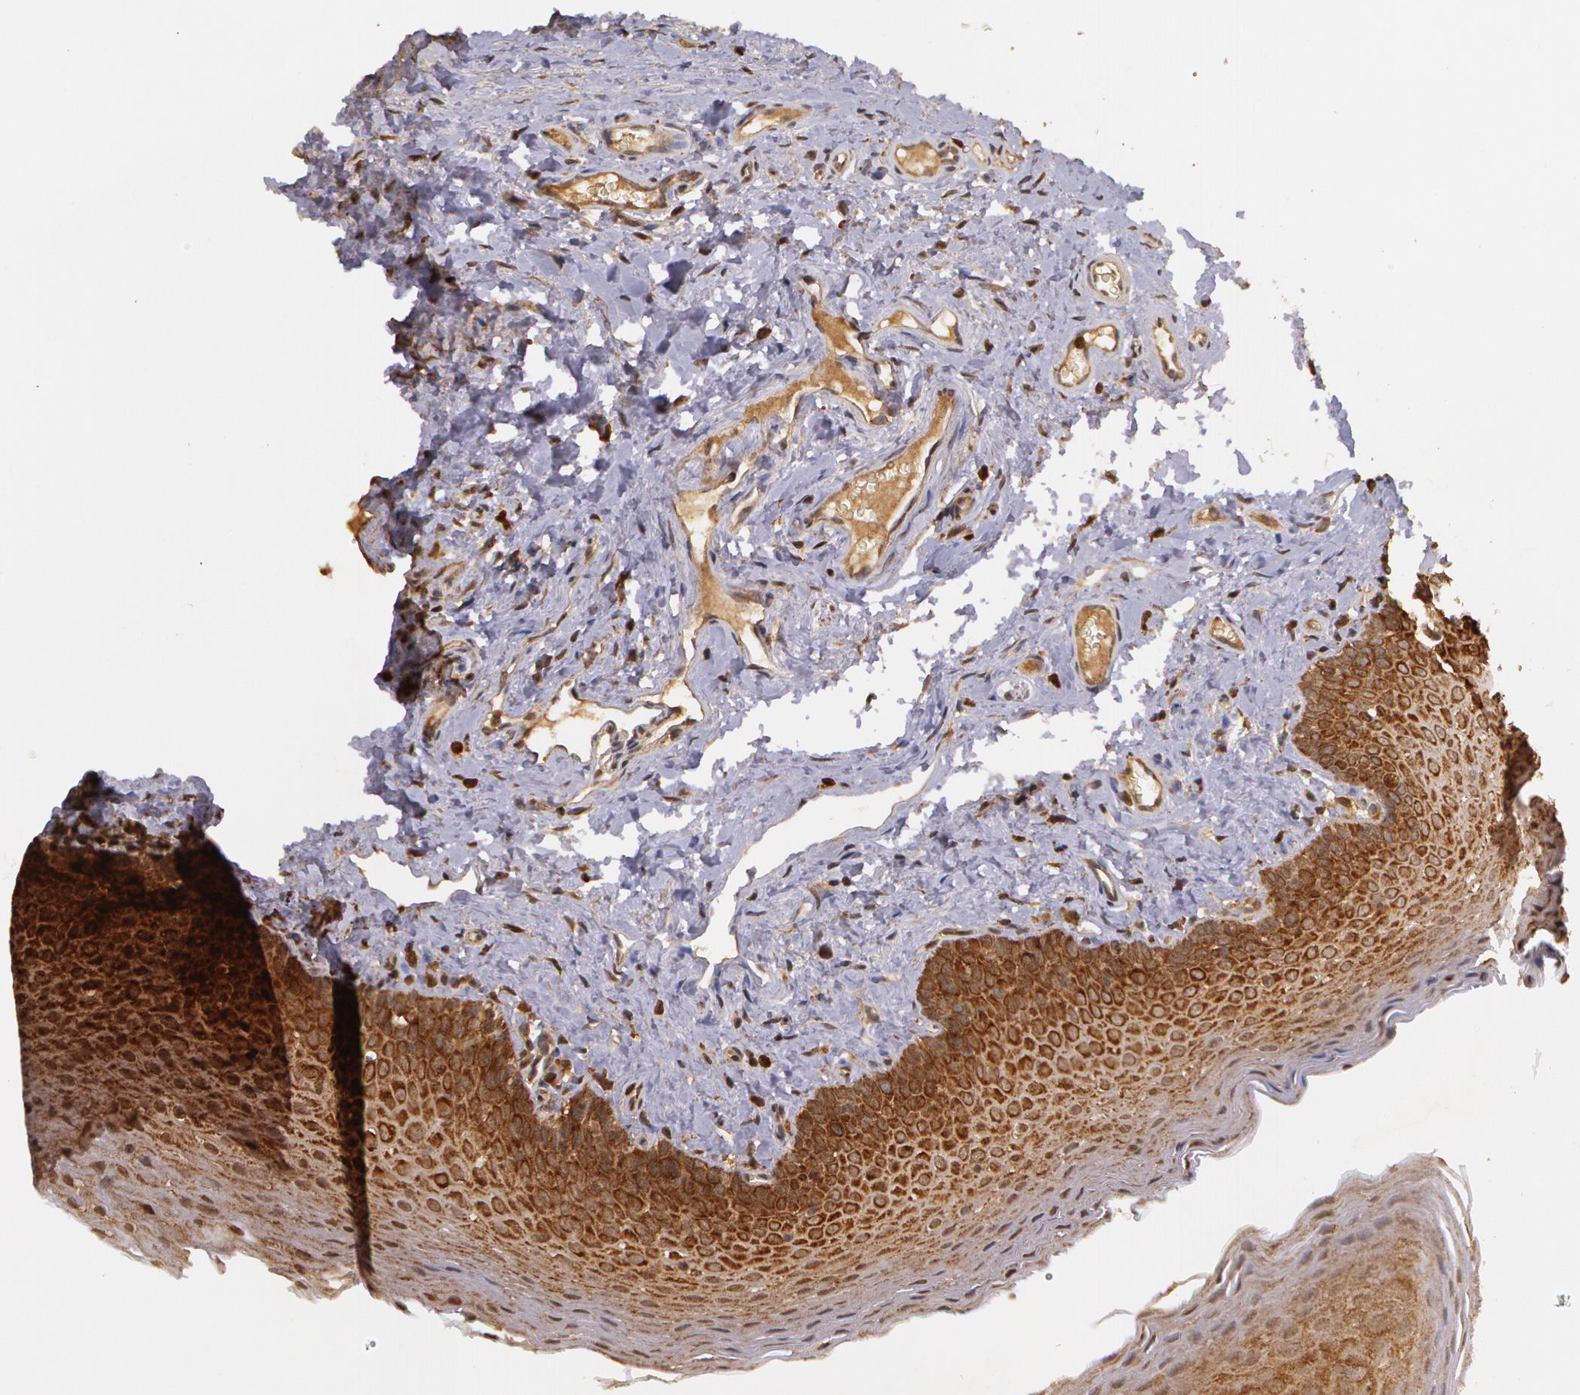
{"staining": {"intensity": "strong", "quantity": ">75%", "location": "cytoplasmic/membranous"}, "tissue": "oral mucosa", "cell_type": "Squamous epithelial cells", "image_type": "normal", "snomed": [{"axis": "morphology", "description": "Normal tissue, NOS"}, {"axis": "topography", "description": "Oral tissue"}], "caption": "Benign oral mucosa shows strong cytoplasmic/membranous expression in about >75% of squamous epithelial cells (IHC, brightfield microscopy, high magnification)..", "gene": "ASCC2", "patient": {"sex": "male", "age": 20}}